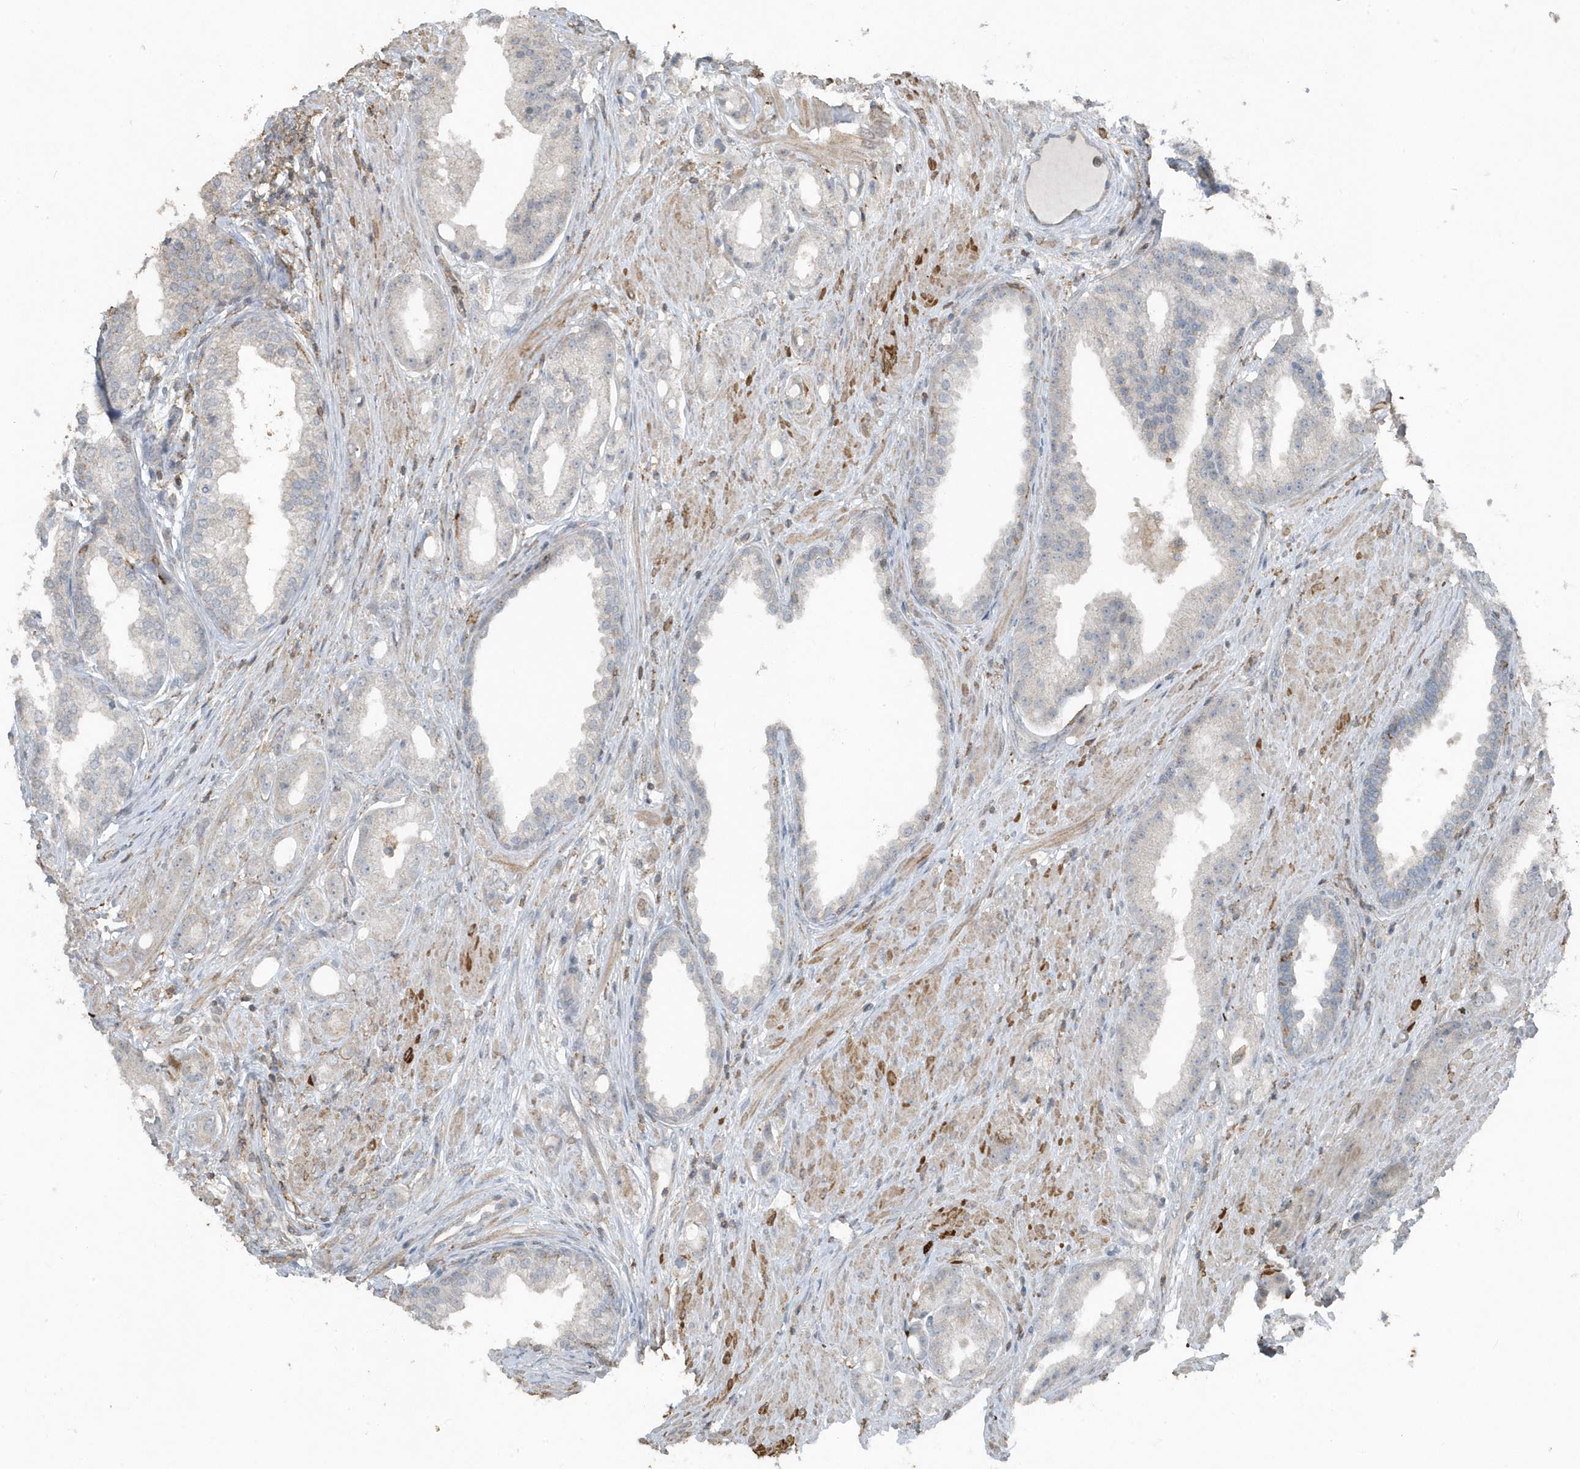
{"staining": {"intensity": "negative", "quantity": "none", "location": "none"}, "tissue": "prostate cancer", "cell_type": "Tumor cells", "image_type": "cancer", "snomed": [{"axis": "morphology", "description": "Adenocarcinoma, Low grade"}, {"axis": "topography", "description": "Prostate"}], "caption": "Prostate cancer was stained to show a protein in brown. There is no significant expression in tumor cells. The staining is performed using DAB brown chromogen with nuclei counter-stained in using hematoxylin.", "gene": "ACTC1", "patient": {"sex": "male", "age": 67}}